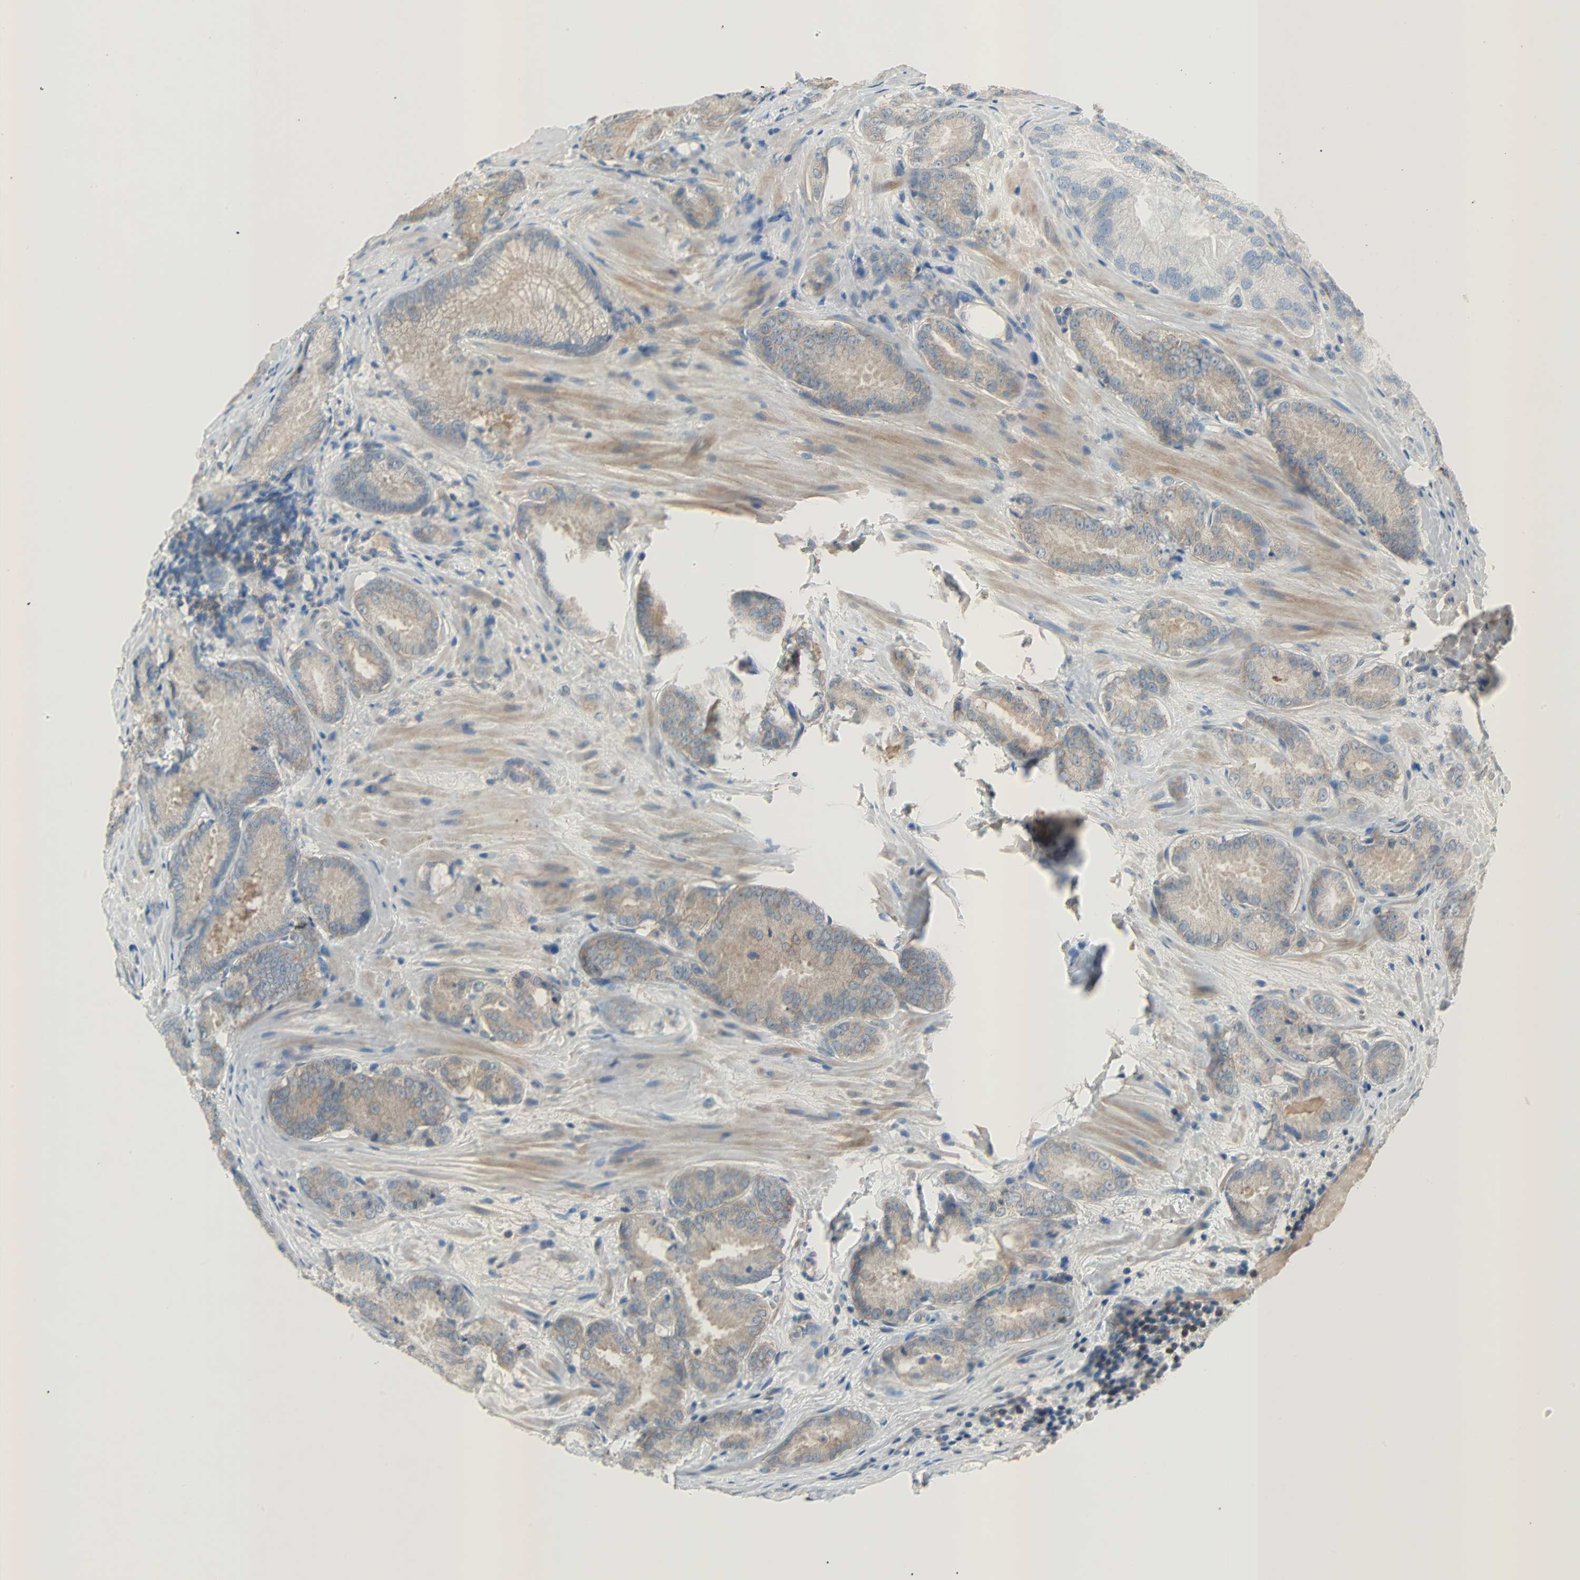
{"staining": {"intensity": "weak", "quantity": ">75%", "location": "cytoplasmic/membranous"}, "tissue": "prostate cancer", "cell_type": "Tumor cells", "image_type": "cancer", "snomed": [{"axis": "morphology", "description": "Adenocarcinoma, High grade"}, {"axis": "topography", "description": "Prostate"}], "caption": "Immunohistochemistry photomicrograph of prostate cancer stained for a protein (brown), which displays low levels of weak cytoplasmic/membranous positivity in approximately >75% of tumor cells.", "gene": "TNFRSF12A", "patient": {"sex": "male", "age": 64}}